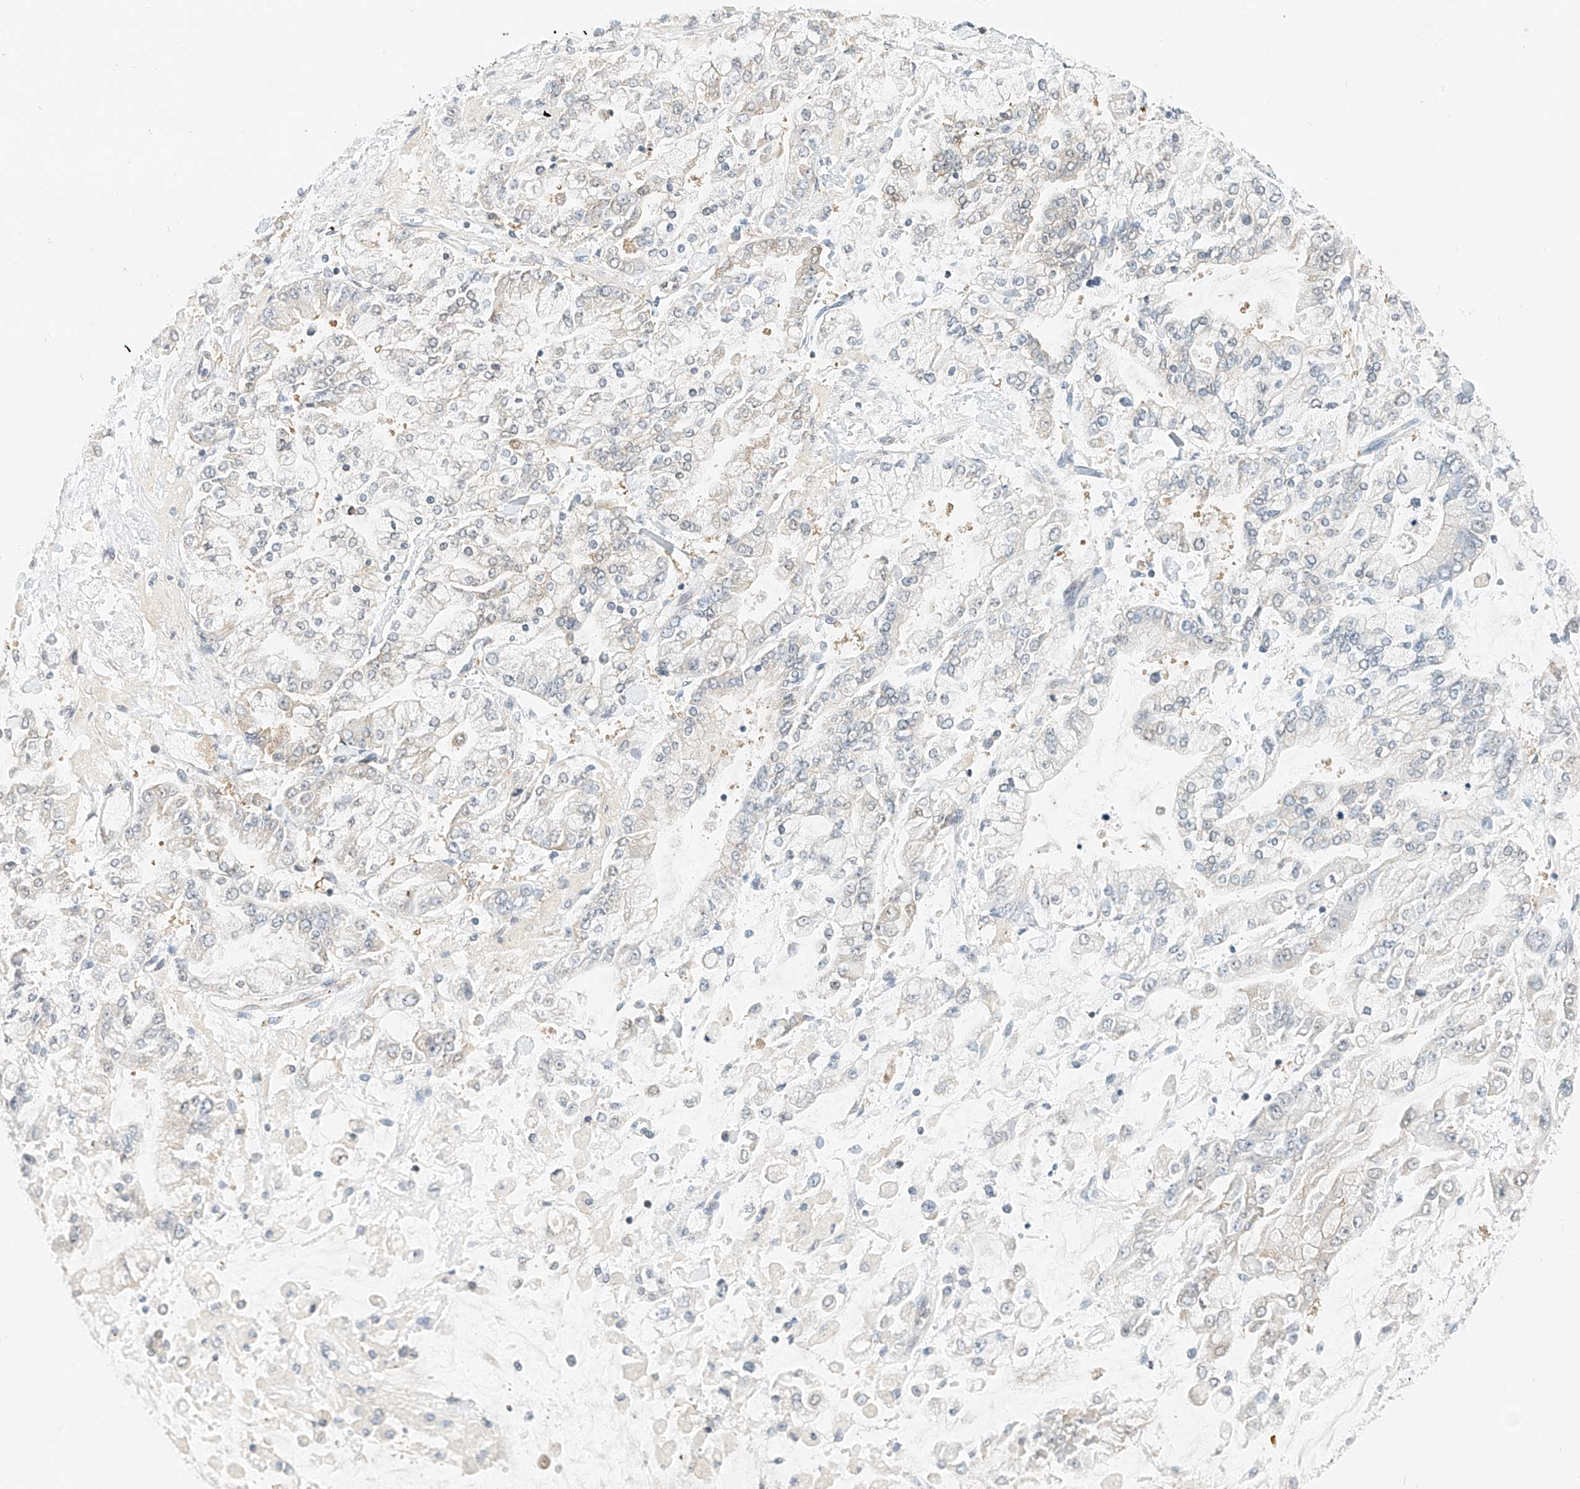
{"staining": {"intensity": "weak", "quantity": "<25%", "location": "cytoplasmic/membranous"}, "tissue": "stomach cancer", "cell_type": "Tumor cells", "image_type": "cancer", "snomed": [{"axis": "morphology", "description": "Normal tissue, NOS"}, {"axis": "morphology", "description": "Adenocarcinoma, NOS"}, {"axis": "topography", "description": "Stomach, upper"}, {"axis": "topography", "description": "Stomach"}], "caption": "Immunohistochemistry of human stomach adenocarcinoma demonstrates no positivity in tumor cells.", "gene": "PPA2", "patient": {"sex": "male", "age": 76}}